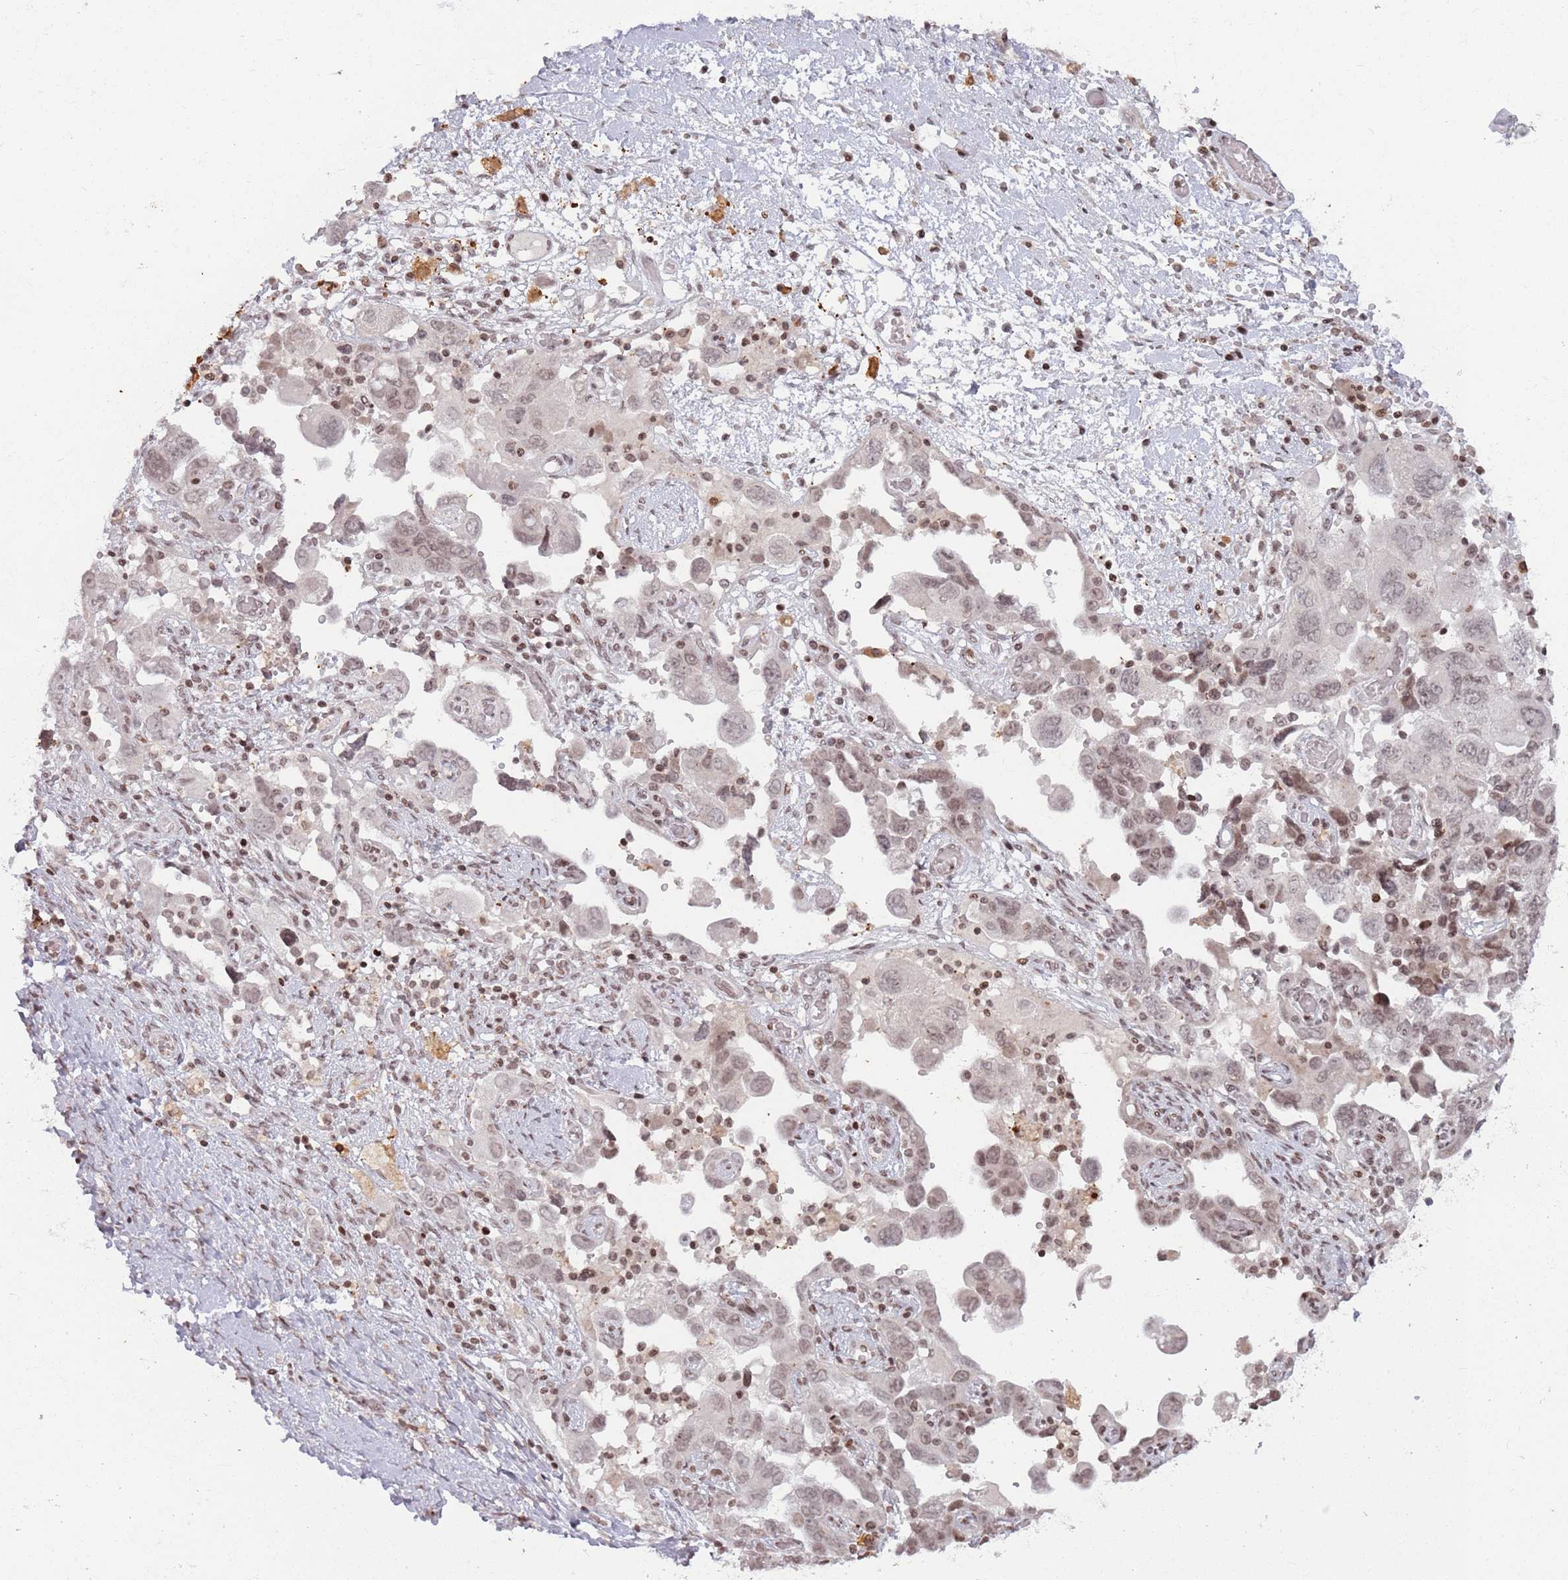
{"staining": {"intensity": "weak", "quantity": "25%-75%", "location": "nuclear"}, "tissue": "ovarian cancer", "cell_type": "Tumor cells", "image_type": "cancer", "snomed": [{"axis": "morphology", "description": "Carcinoma, NOS"}, {"axis": "morphology", "description": "Cystadenocarcinoma, serous, NOS"}, {"axis": "topography", "description": "Ovary"}], "caption": "Immunohistochemical staining of human ovarian cancer shows weak nuclear protein expression in approximately 25%-75% of tumor cells.", "gene": "SH3RF3", "patient": {"sex": "female", "age": 69}}